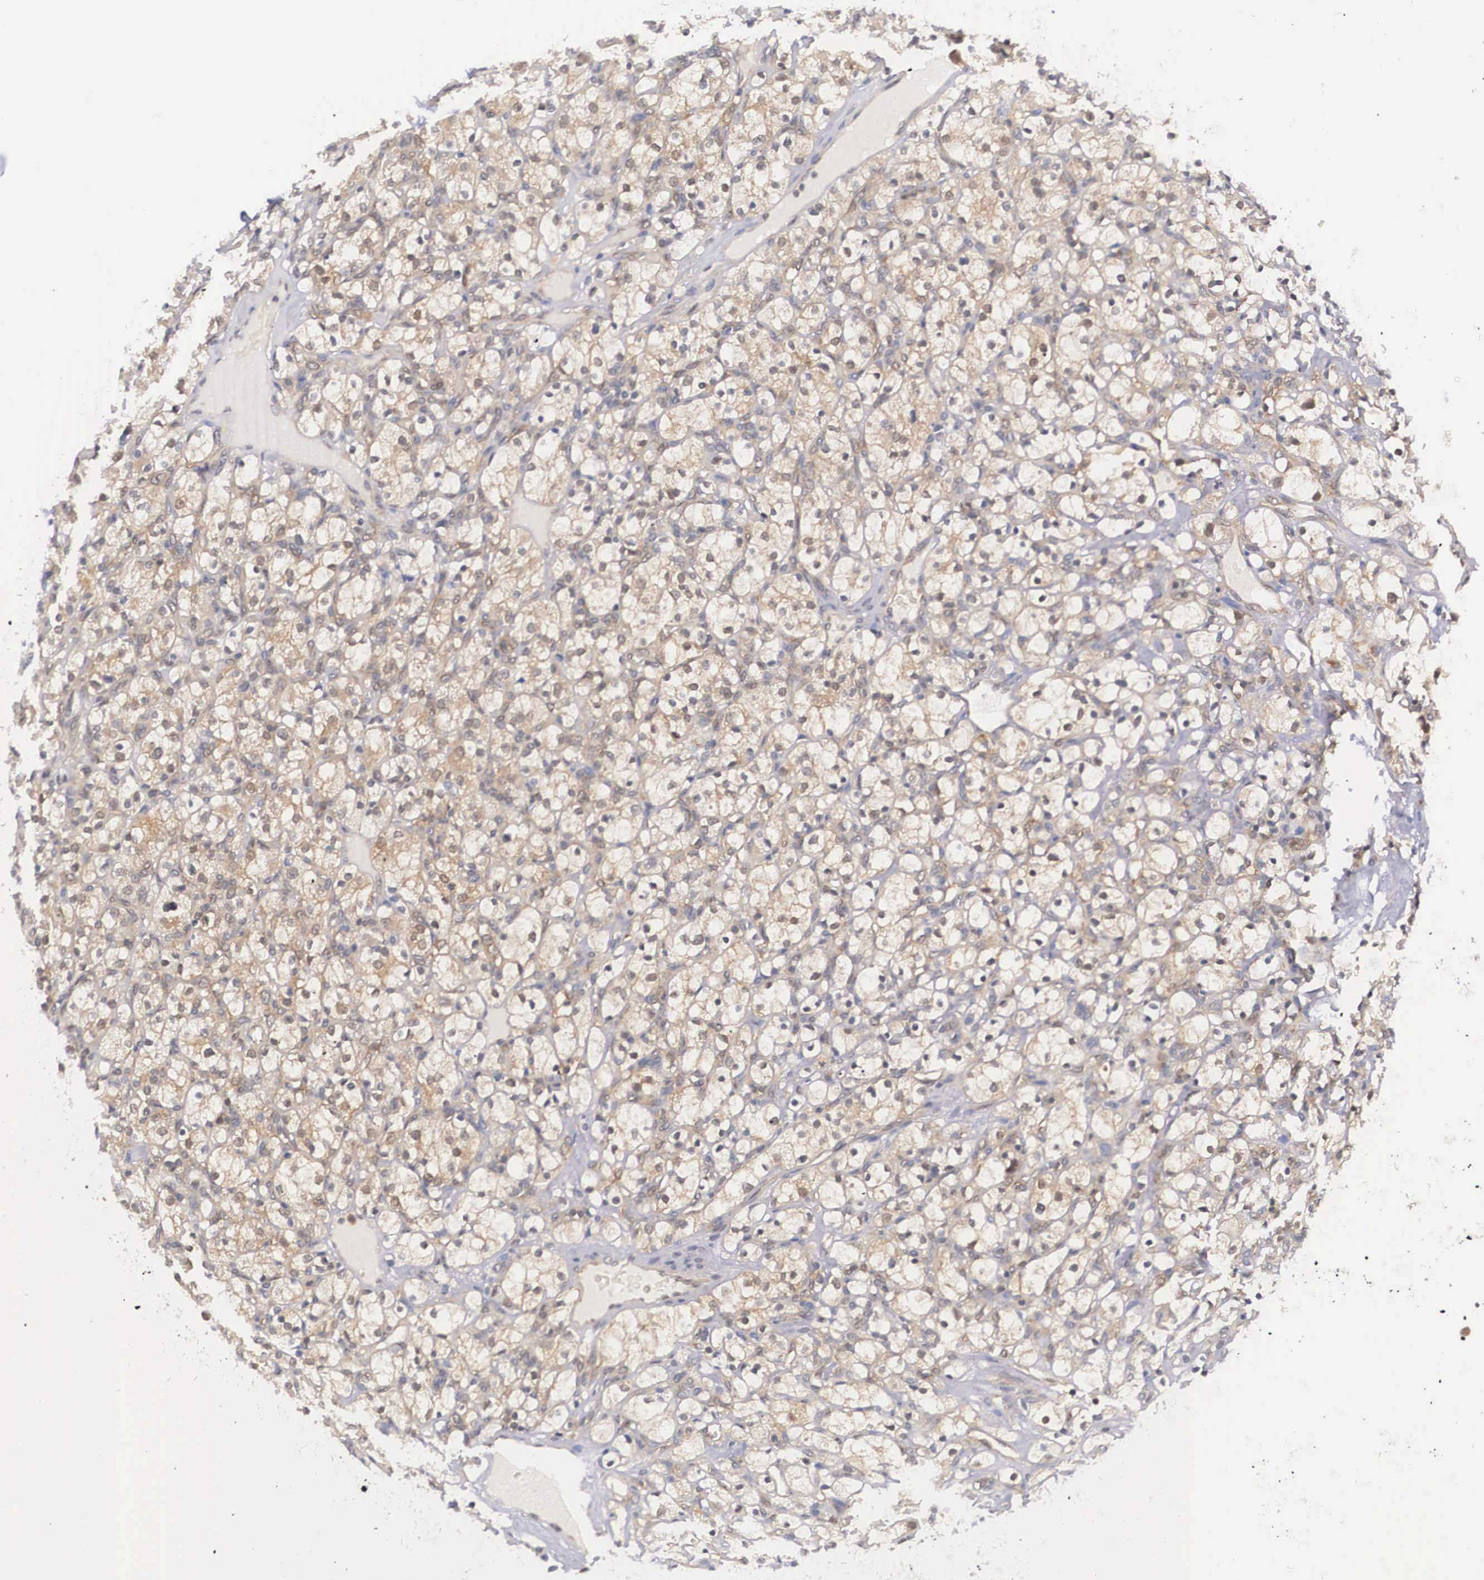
{"staining": {"intensity": "moderate", "quantity": "25%-75%", "location": "cytoplasmic/membranous"}, "tissue": "renal cancer", "cell_type": "Tumor cells", "image_type": "cancer", "snomed": [{"axis": "morphology", "description": "Adenocarcinoma, NOS"}, {"axis": "topography", "description": "Kidney"}], "caption": "Brown immunohistochemical staining in human renal cancer (adenocarcinoma) displays moderate cytoplasmic/membranous expression in approximately 25%-75% of tumor cells. (IHC, brightfield microscopy, high magnification).", "gene": "IGBP1", "patient": {"sex": "female", "age": 83}}